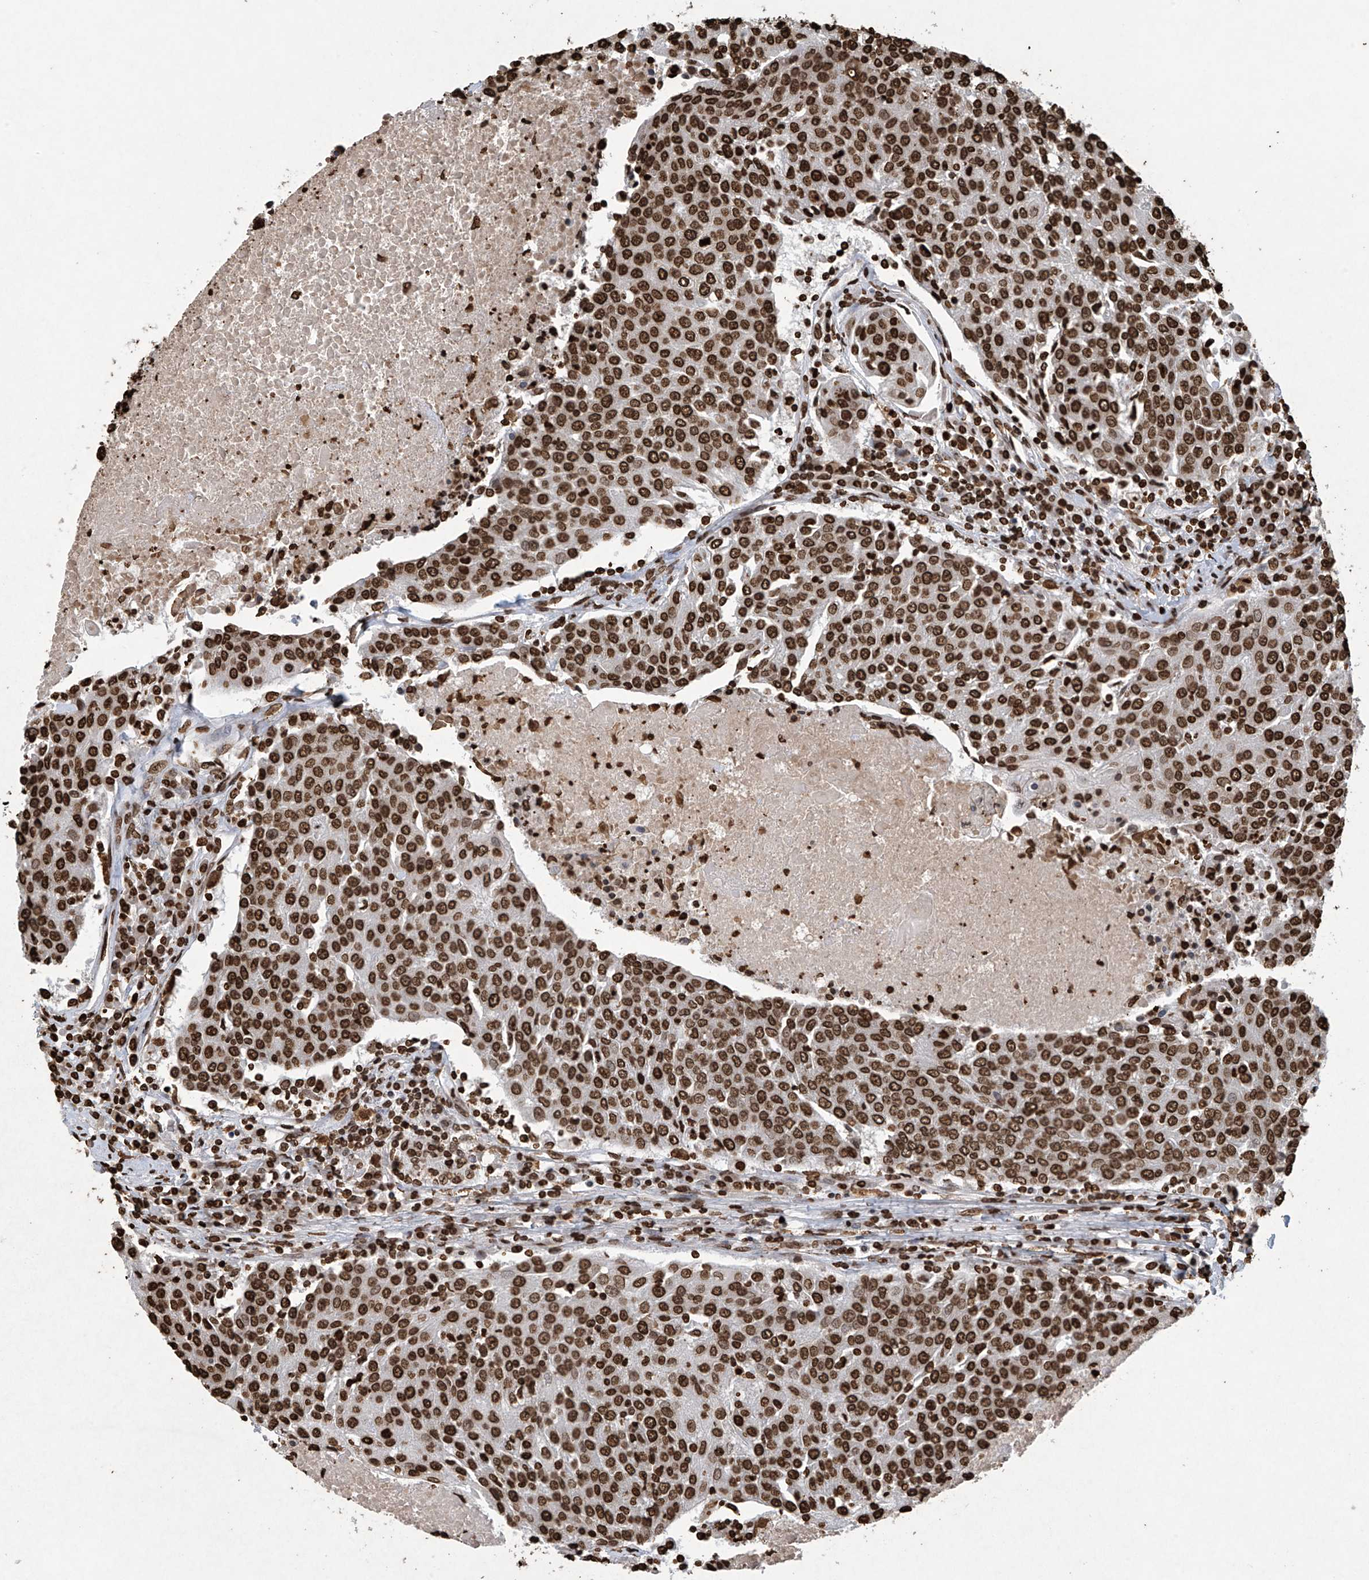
{"staining": {"intensity": "strong", "quantity": ">75%", "location": "nuclear"}, "tissue": "urothelial cancer", "cell_type": "Tumor cells", "image_type": "cancer", "snomed": [{"axis": "morphology", "description": "Urothelial carcinoma, High grade"}, {"axis": "topography", "description": "Urinary bladder"}], "caption": "DAB (3,3'-diaminobenzidine) immunohistochemical staining of urothelial cancer exhibits strong nuclear protein positivity in about >75% of tumor cells.", "gene": "H3-3A", "patient": {"sex": "female", "age": 85}}